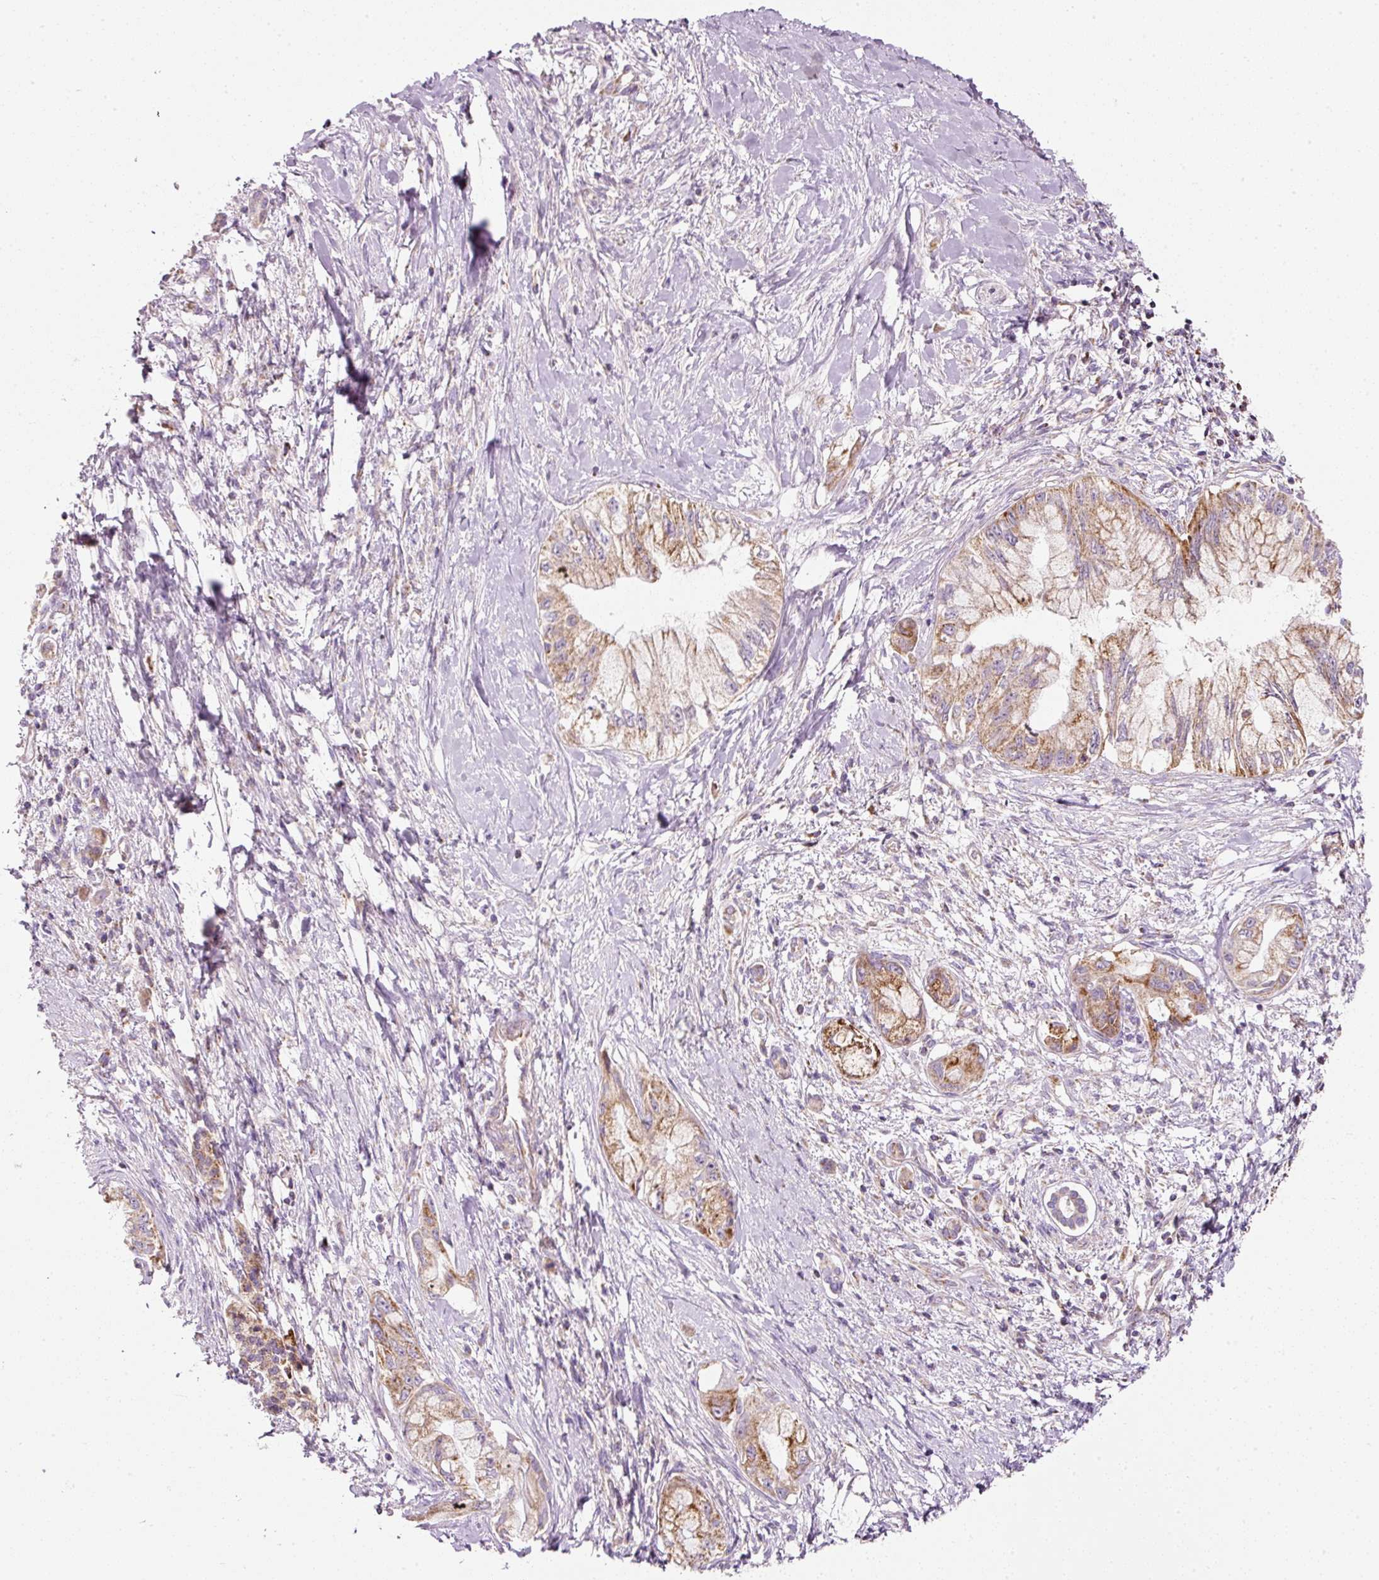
{"staining": {"intensity": "moderate", "quantity": ">75%", "location": "cytoplasmic/membranous"}, "tissue": "pancreatic cancer", "cell_type": "Tumor cells", "image_type": "cancer", "snomed": [{"axis": "morphology", "description": "Adenocarcinoma, NOS"}, {"axis": "topography", "description": "Pancreas"}], "caption": "IHC photomicrograph of neoplastic tissue: pancreatic cancer (adenocarcinoma) stained using IHC shows medium levels of moderate protein expression localized specifically in the cytoplasmic/membranous of tumor cells, appearing as a cytoplasmic/membranous brown color.", "gene": "NDUFA1", "patient": {"sex": "male", "age": 48}}